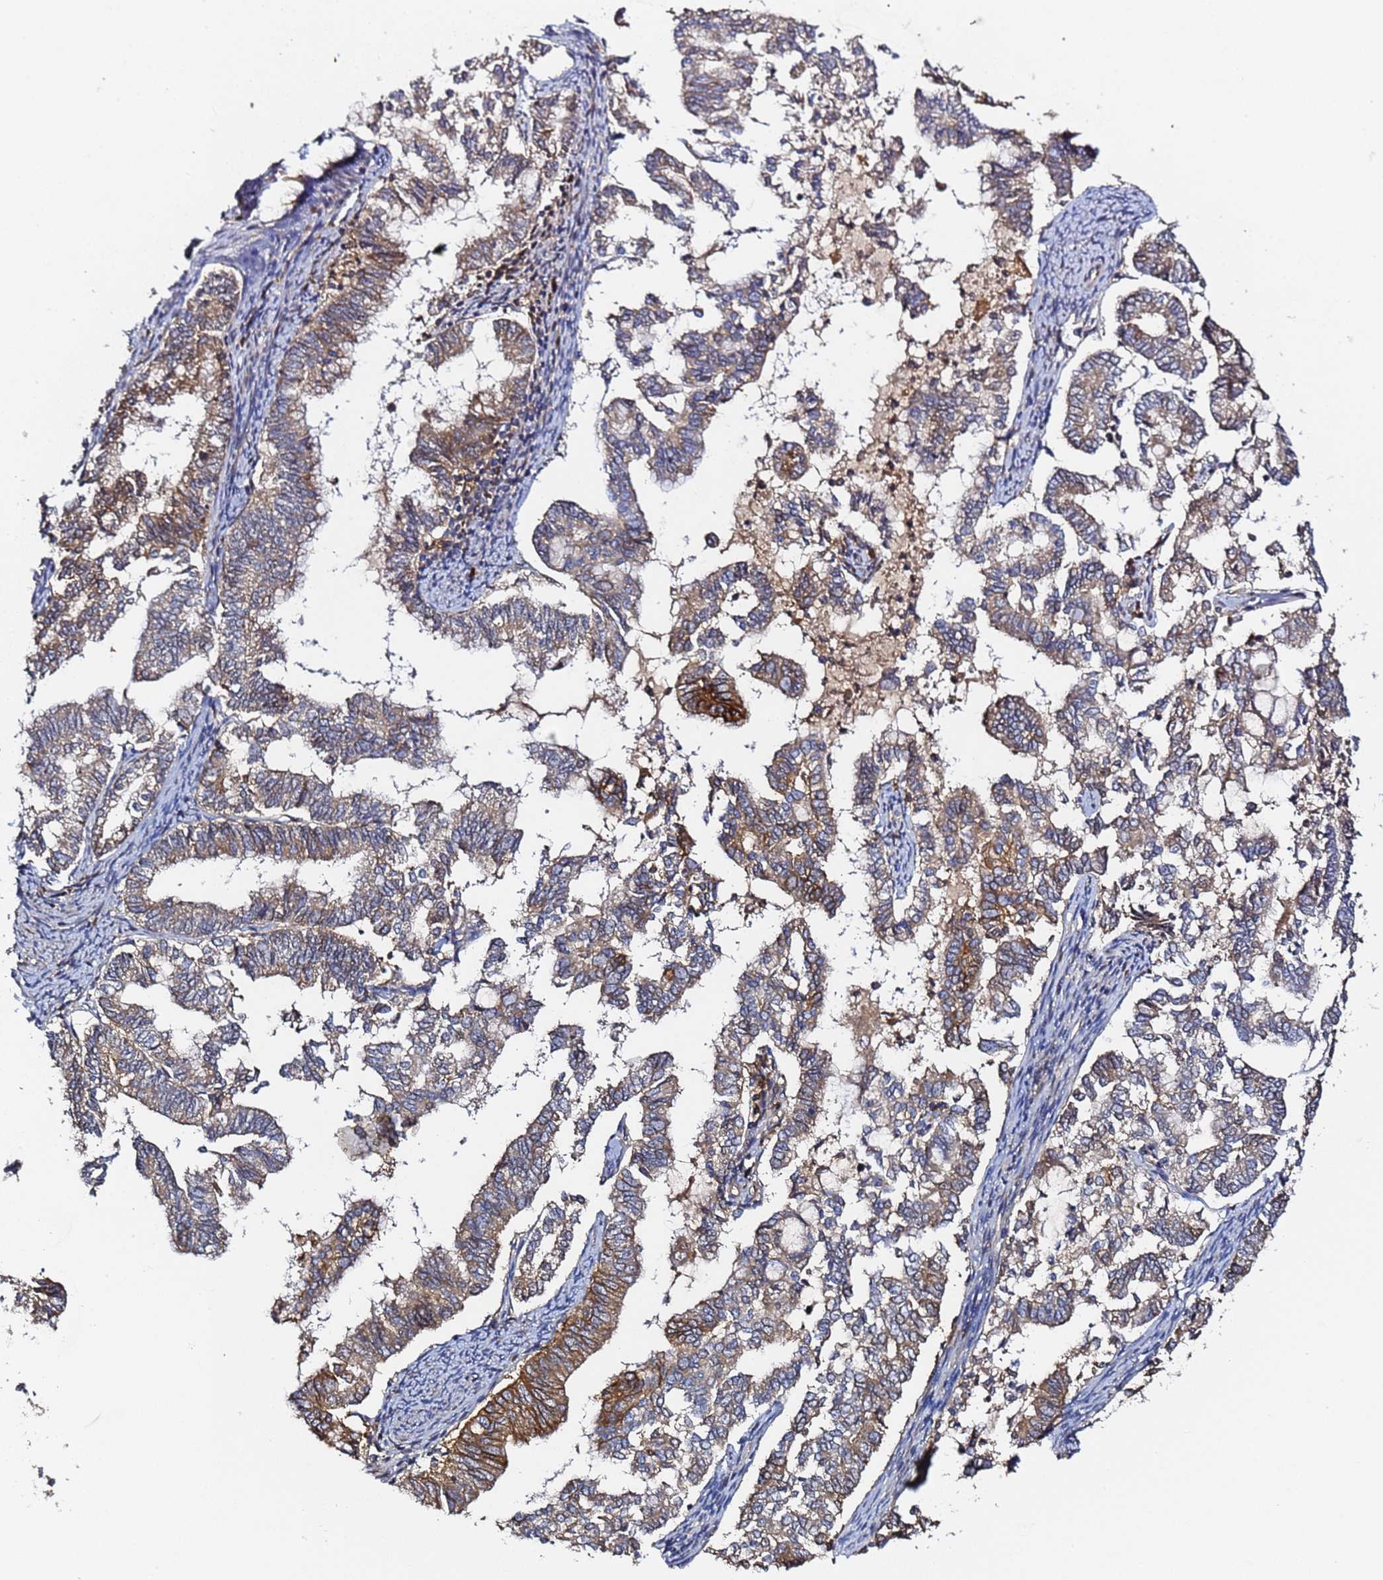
{"staining": {"intensity": "moderate", "quantity": "25%-75%", "location": "cytoplasmic/membranous"}, "tissue": "endometrial cancer", "cell_type": "Tumor cells", "image_type": "cancer", "snomed": [{"axis": "morphology", "description": "Adenocarcinoma, NOS"}, {"axis": "topography", "description": "Endometrium"}], "caption": "Immunohistochemistry image of human endometrial adenocarcinoma stained for a protein (brown), which displays medium levels of moderate cytoplasmic/membranous staining in about 25%-75% of tumor cells.", "gene": "LRRC69", "patient": {"sex": "female", "age": 79}}